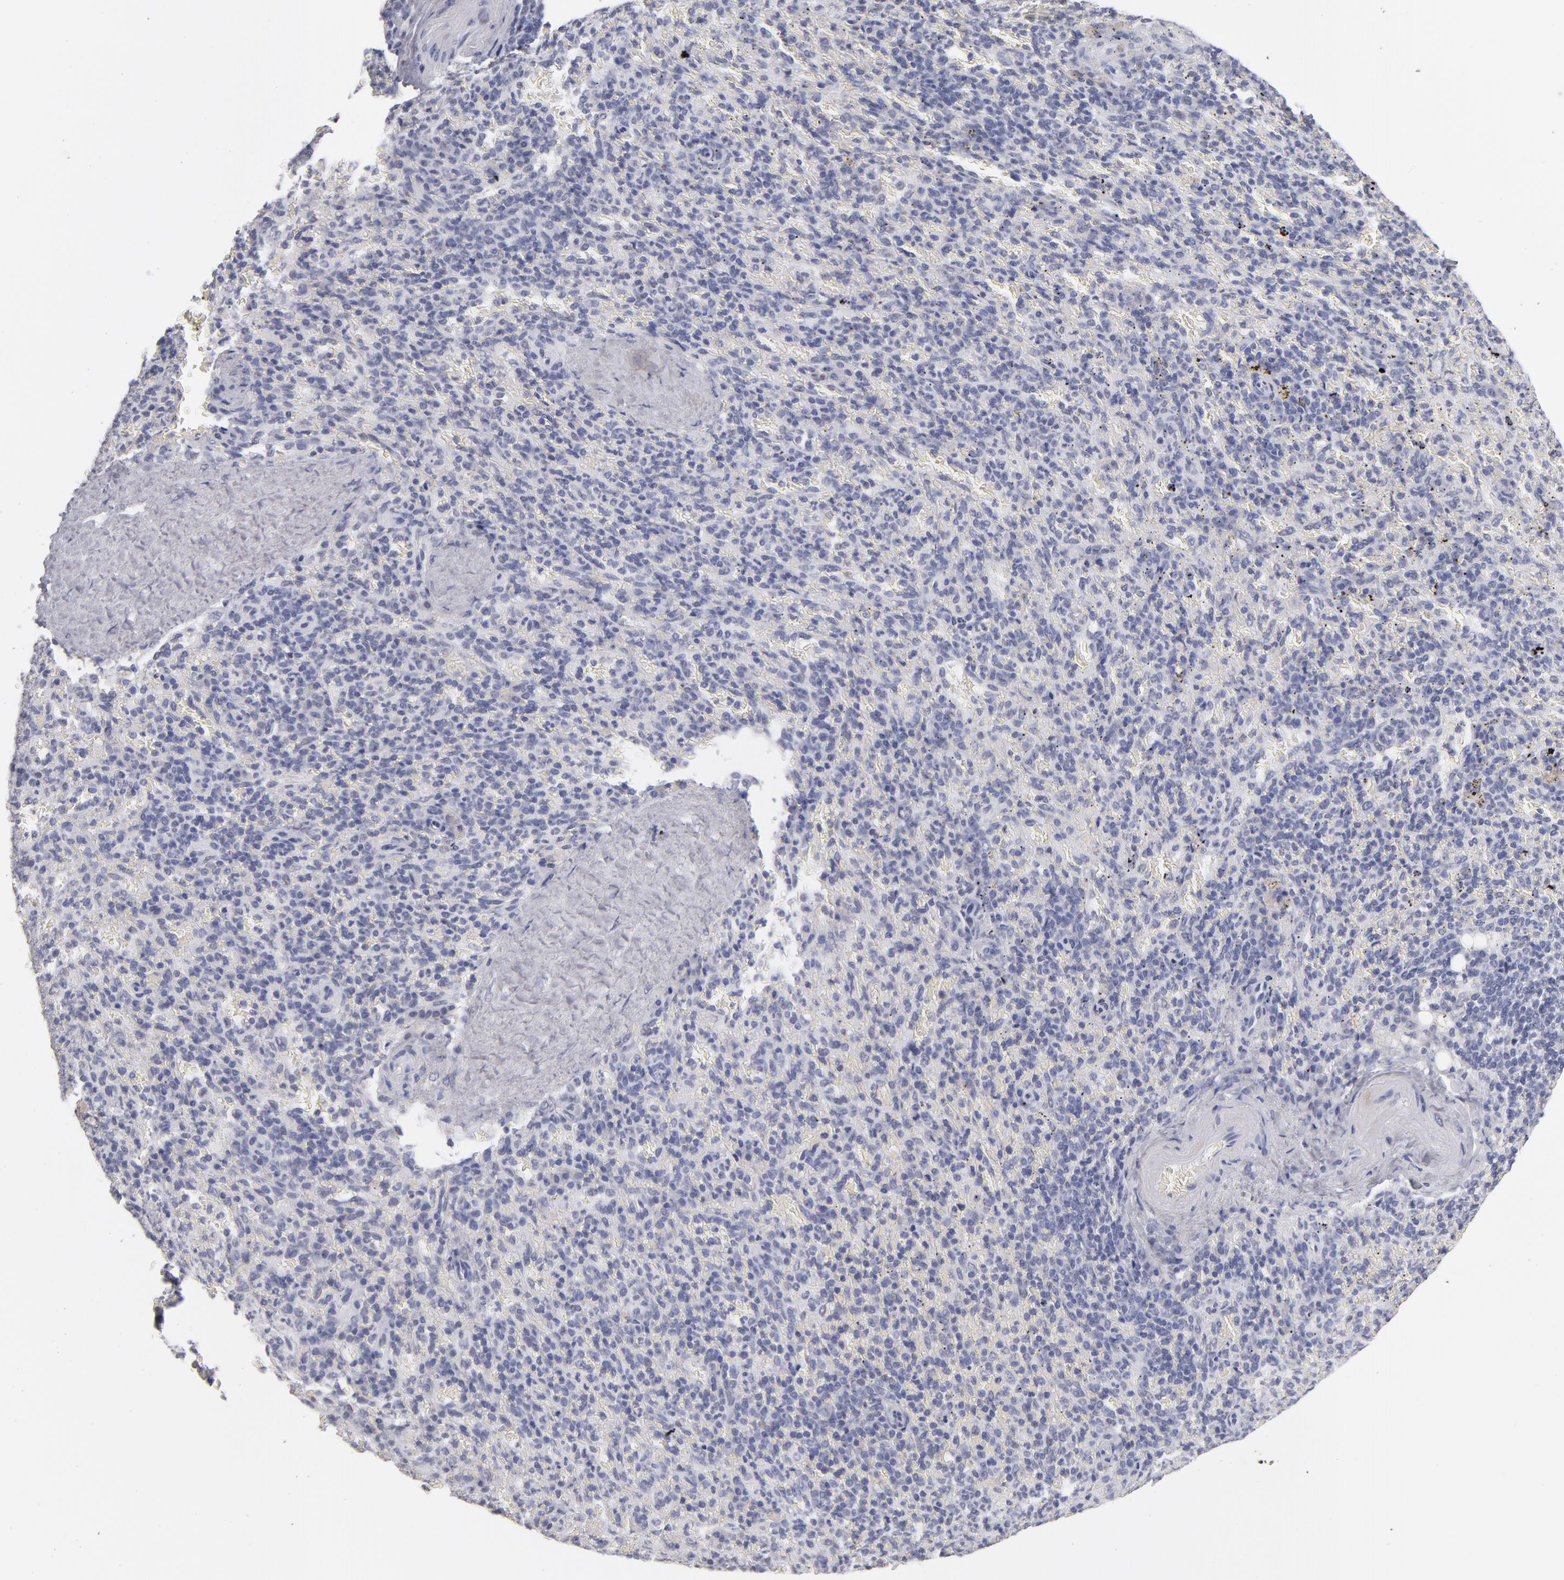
{"staining": {"intensity": "negative", "quantity": "none", "location": "none"}, "tissue": "spleen", "cell_type": "Cells in red pulp", "image_type": "normal", "snomed": [{"axis": "morphology", "description": "Normal tissue, NOS"}, {"axis": "topography", "description": "Spleen"}], "caption": "Cells in red pulp show no significant protein positivity in normal spleen. Brightfield microscopy of immunohistochemistry stained with DAB (brown) and hematoxylin (blue), captured at high magnification.", "gene": "TEX11", "patient": {"sex": "female", "age": 43}}